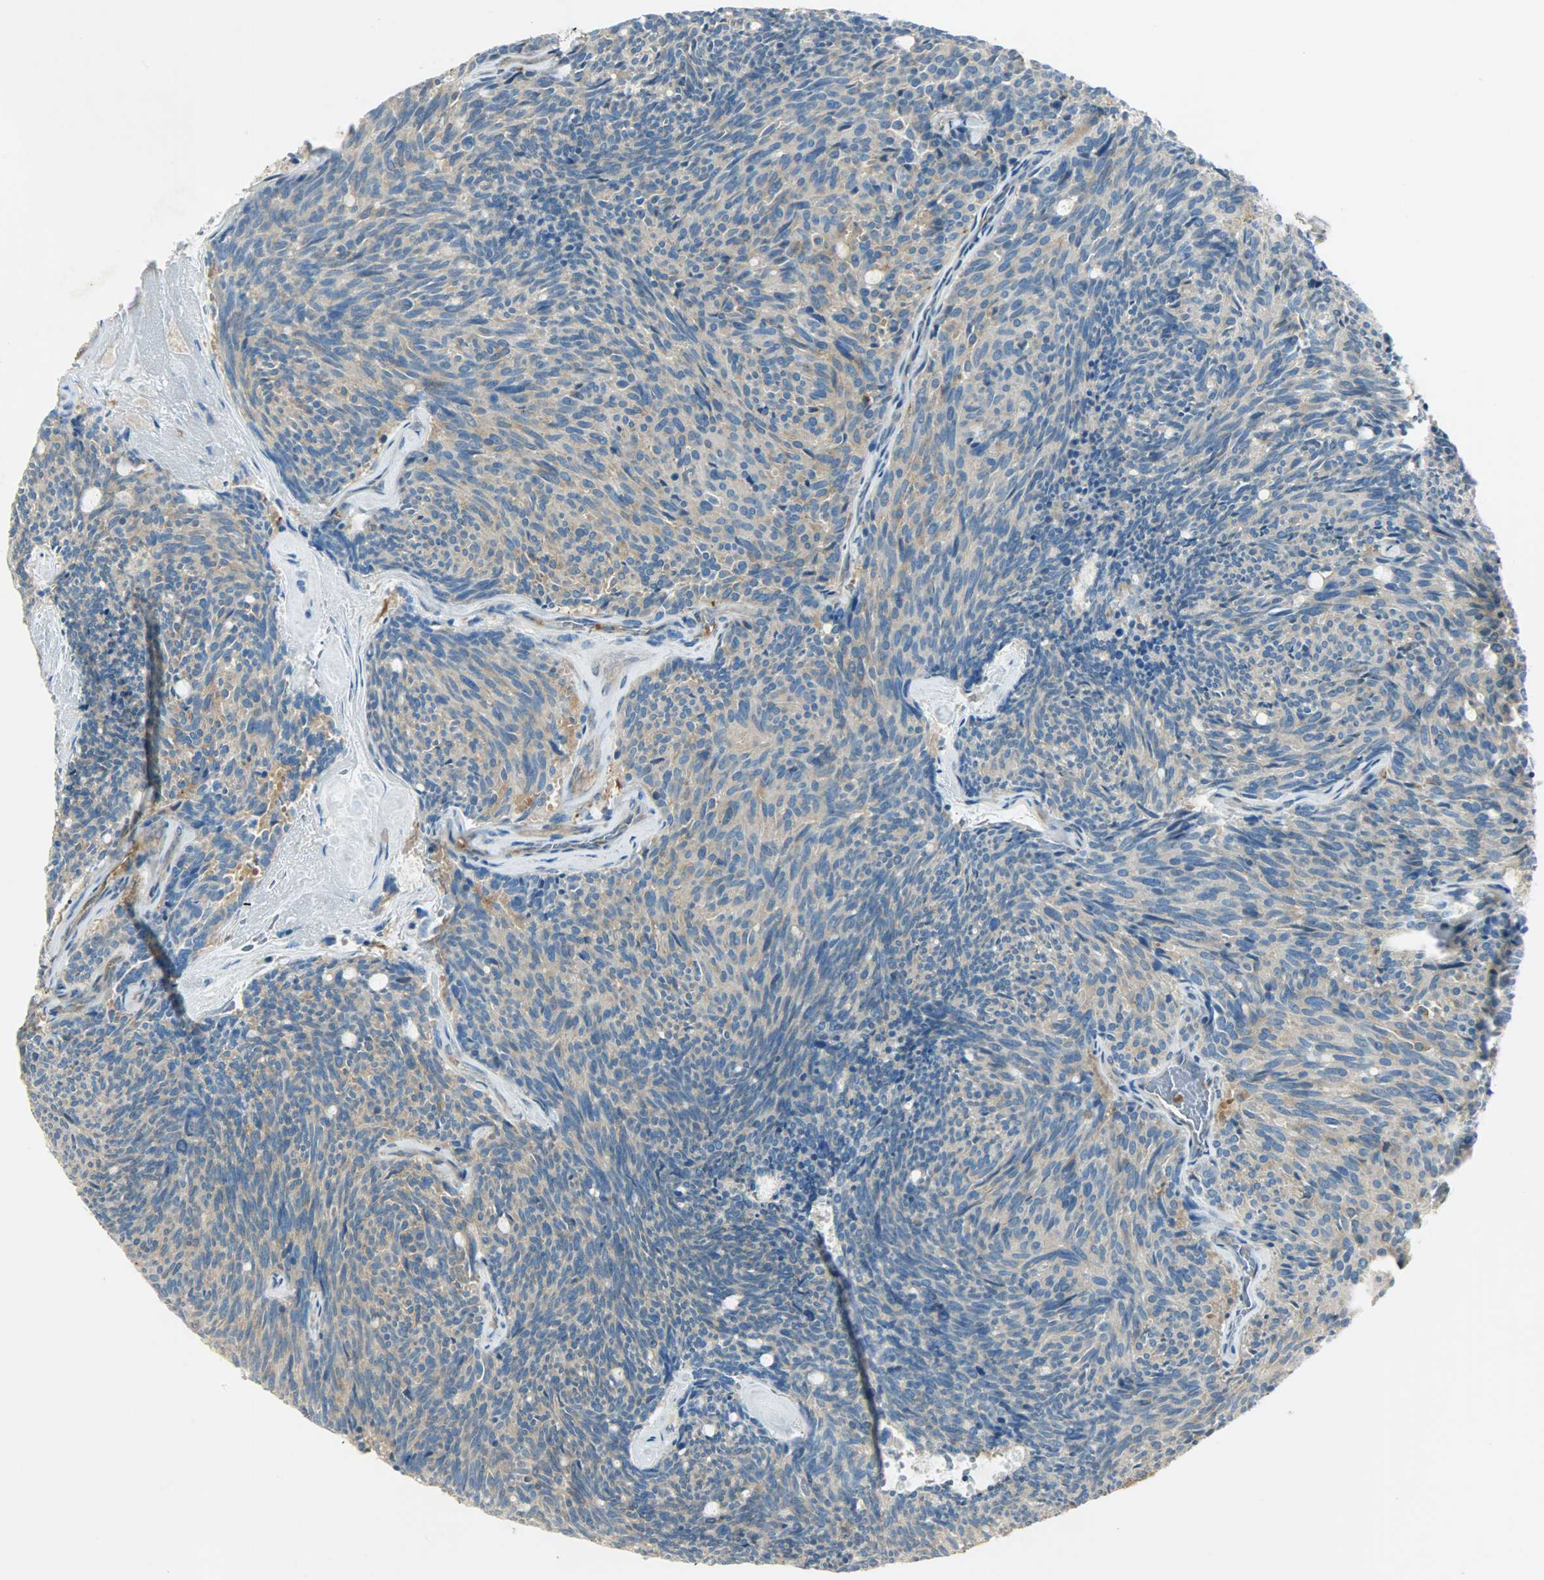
{"staining": {"intensity": "weak", "quantity": ">75%", "location": "cytoplasmic/membranous"}, "tissue": "carcinoid", "cell_type": "Tumor cells", "image_type": "cancer", "snomed": [{"axis": "morphology", "description": "Carcinoid, malignant, NOS"}, {"axis": "topography", "description": "Pancreas"}], "caption": "An immunohistochemistry micrograph of tumor tissue is shown. Protein staining in brown highlights weak cytoplasmic/membranous positivity in carcinoid within tumor cells. (DAB = brown stain, brightfield microscopy at high magnification).", "gene": "TSC22D2", "patient": {"sex": "female", "age": 54}}